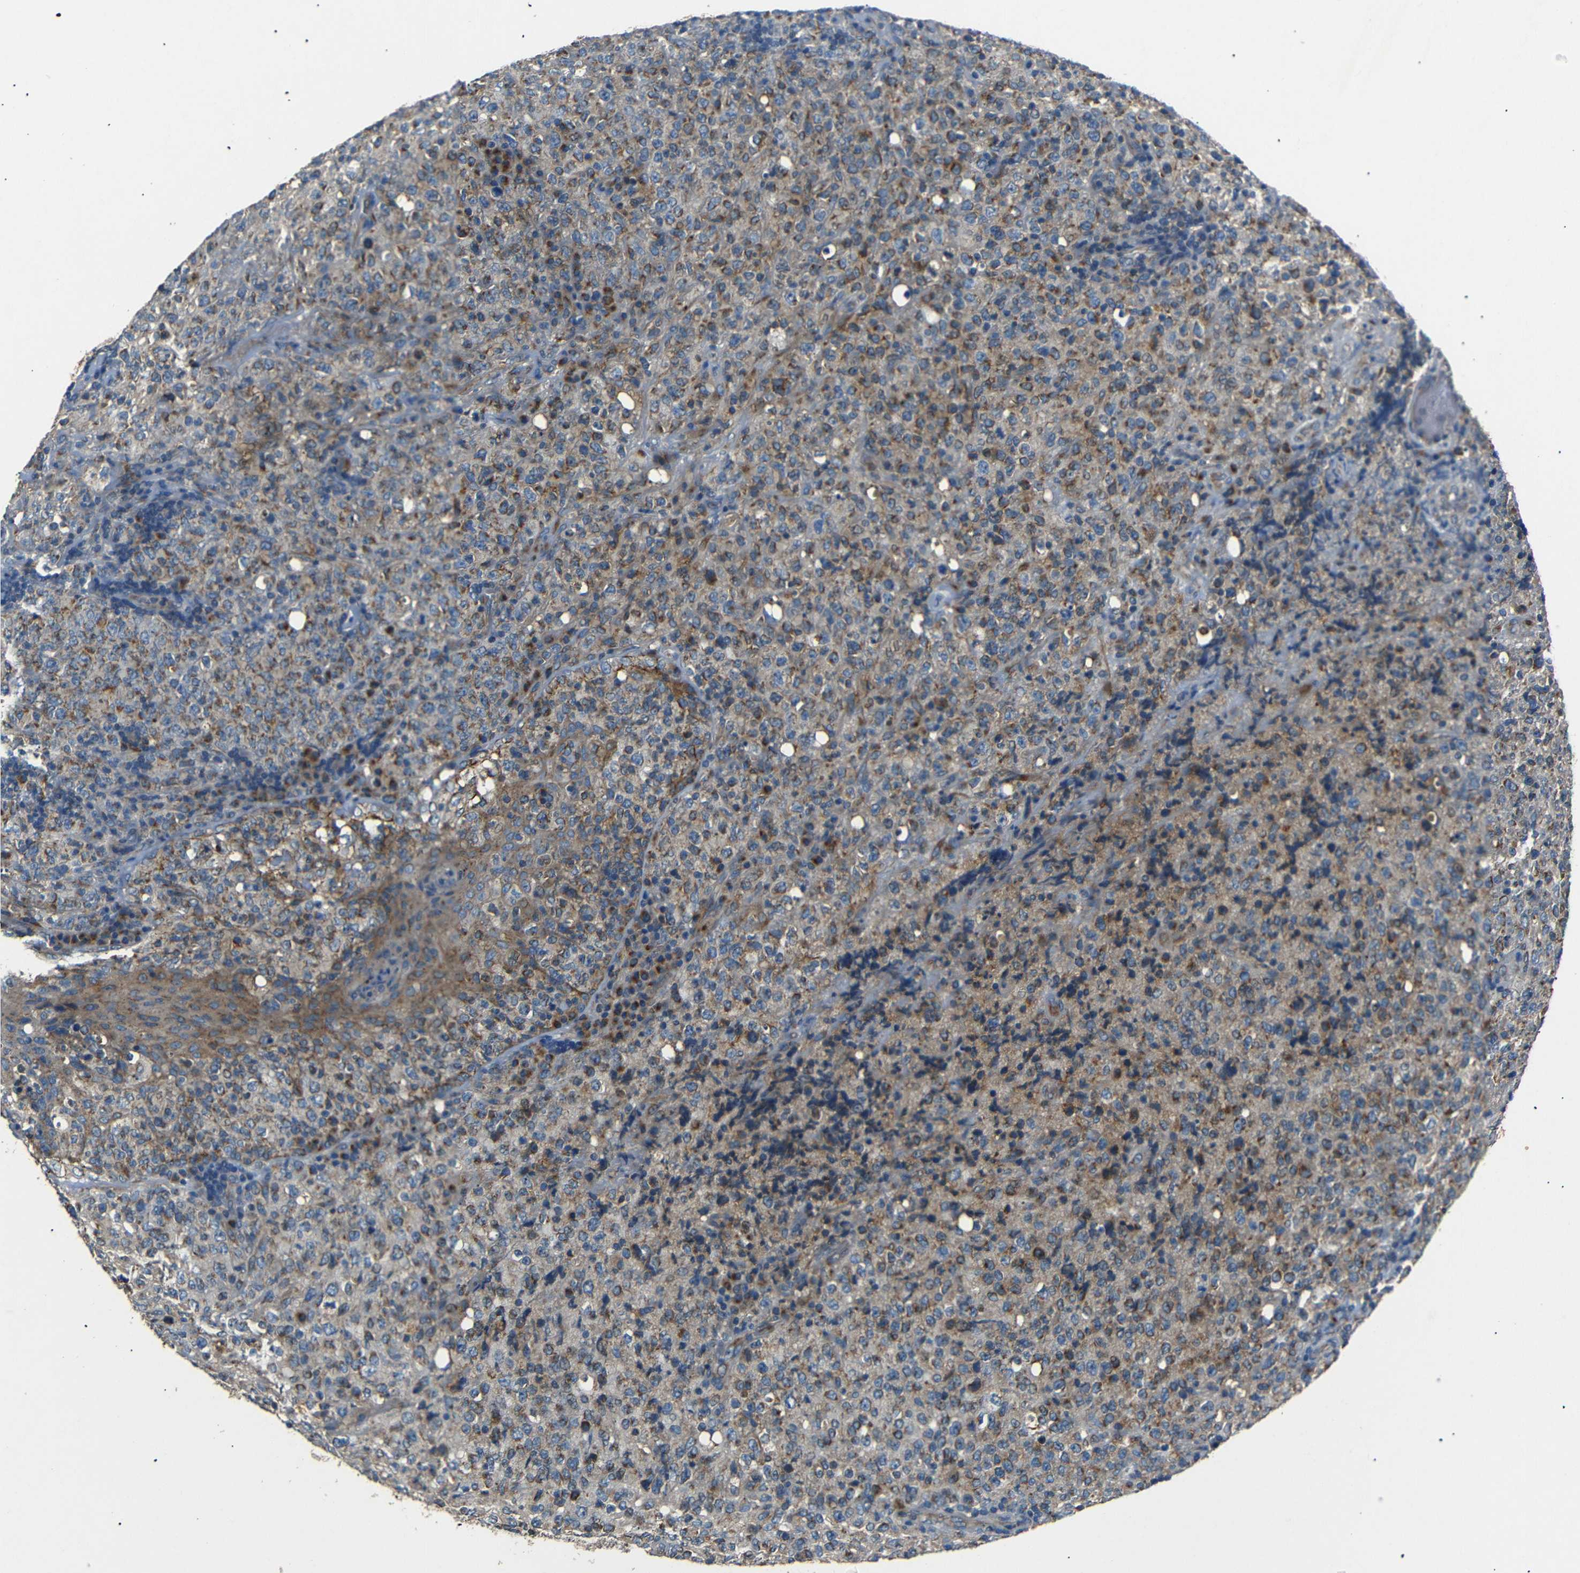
{"staining": {"intensity": "moderate", "quantity": "25%-75%", "location": "cytoplasmic/membranous"}, "tissue": "lymphoma", "cell_type": "Tumor cells", "image_type": "cancer", "snomed": [{"axis": "morphology", "description": "Malignant lymphoma, non-Hodgkin's type, High grade"}, {"axis": "topography", "description": "Tonsil"}], "caption": "This image reveals lymphoma stained with immunohistochemistry to label a protein in brown. The cytoplasmic/membranous of tumor cells show moderate positivity for the protein. Nuclei are counter-stained blue.", "gene": "NETO2", "patient": {"sex": "female", "age": 36}}